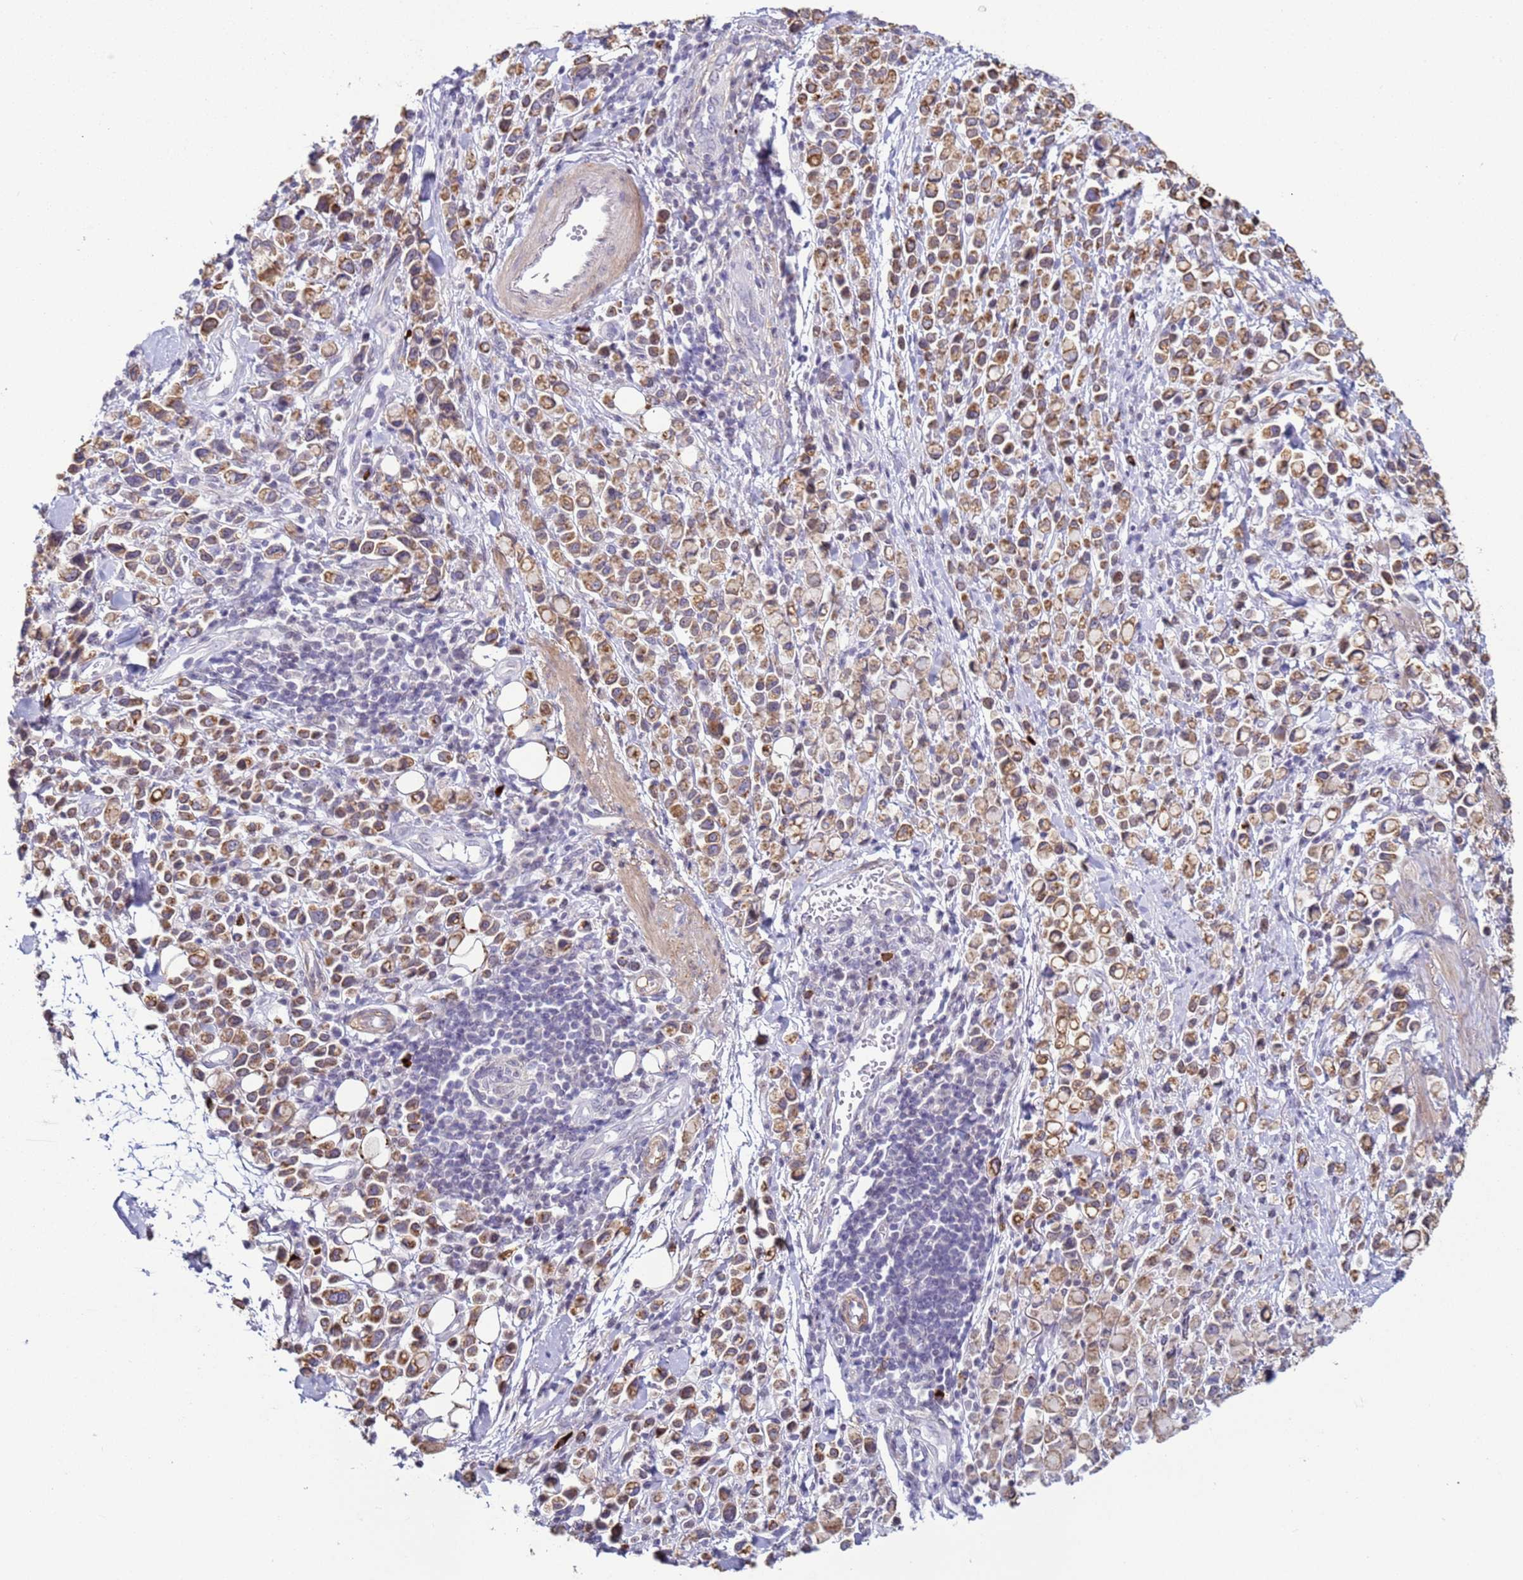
{"staining": {"intensity": "moderate", "quantity": ">75%", "location": "cytoplasmic/membranous"}, "tissue": "stomach cancer", "cell_type": "Tumor cells", "image_type": "cancer", "snomed": [{"axis": "morphology", "description": "Adenocarcinoma, NOS"}, {"axis": "topography", "description": "Stomach"}], "caption": "Stomach cancer (adenocarcinoma) was stained to show a protein in brown. There is medium levels of moderate cytoplasmic/membranous staining in approximately >75% of tumor cells.", "gene": "NPAP1", "patient": {"sex": "female", "age": 81}}